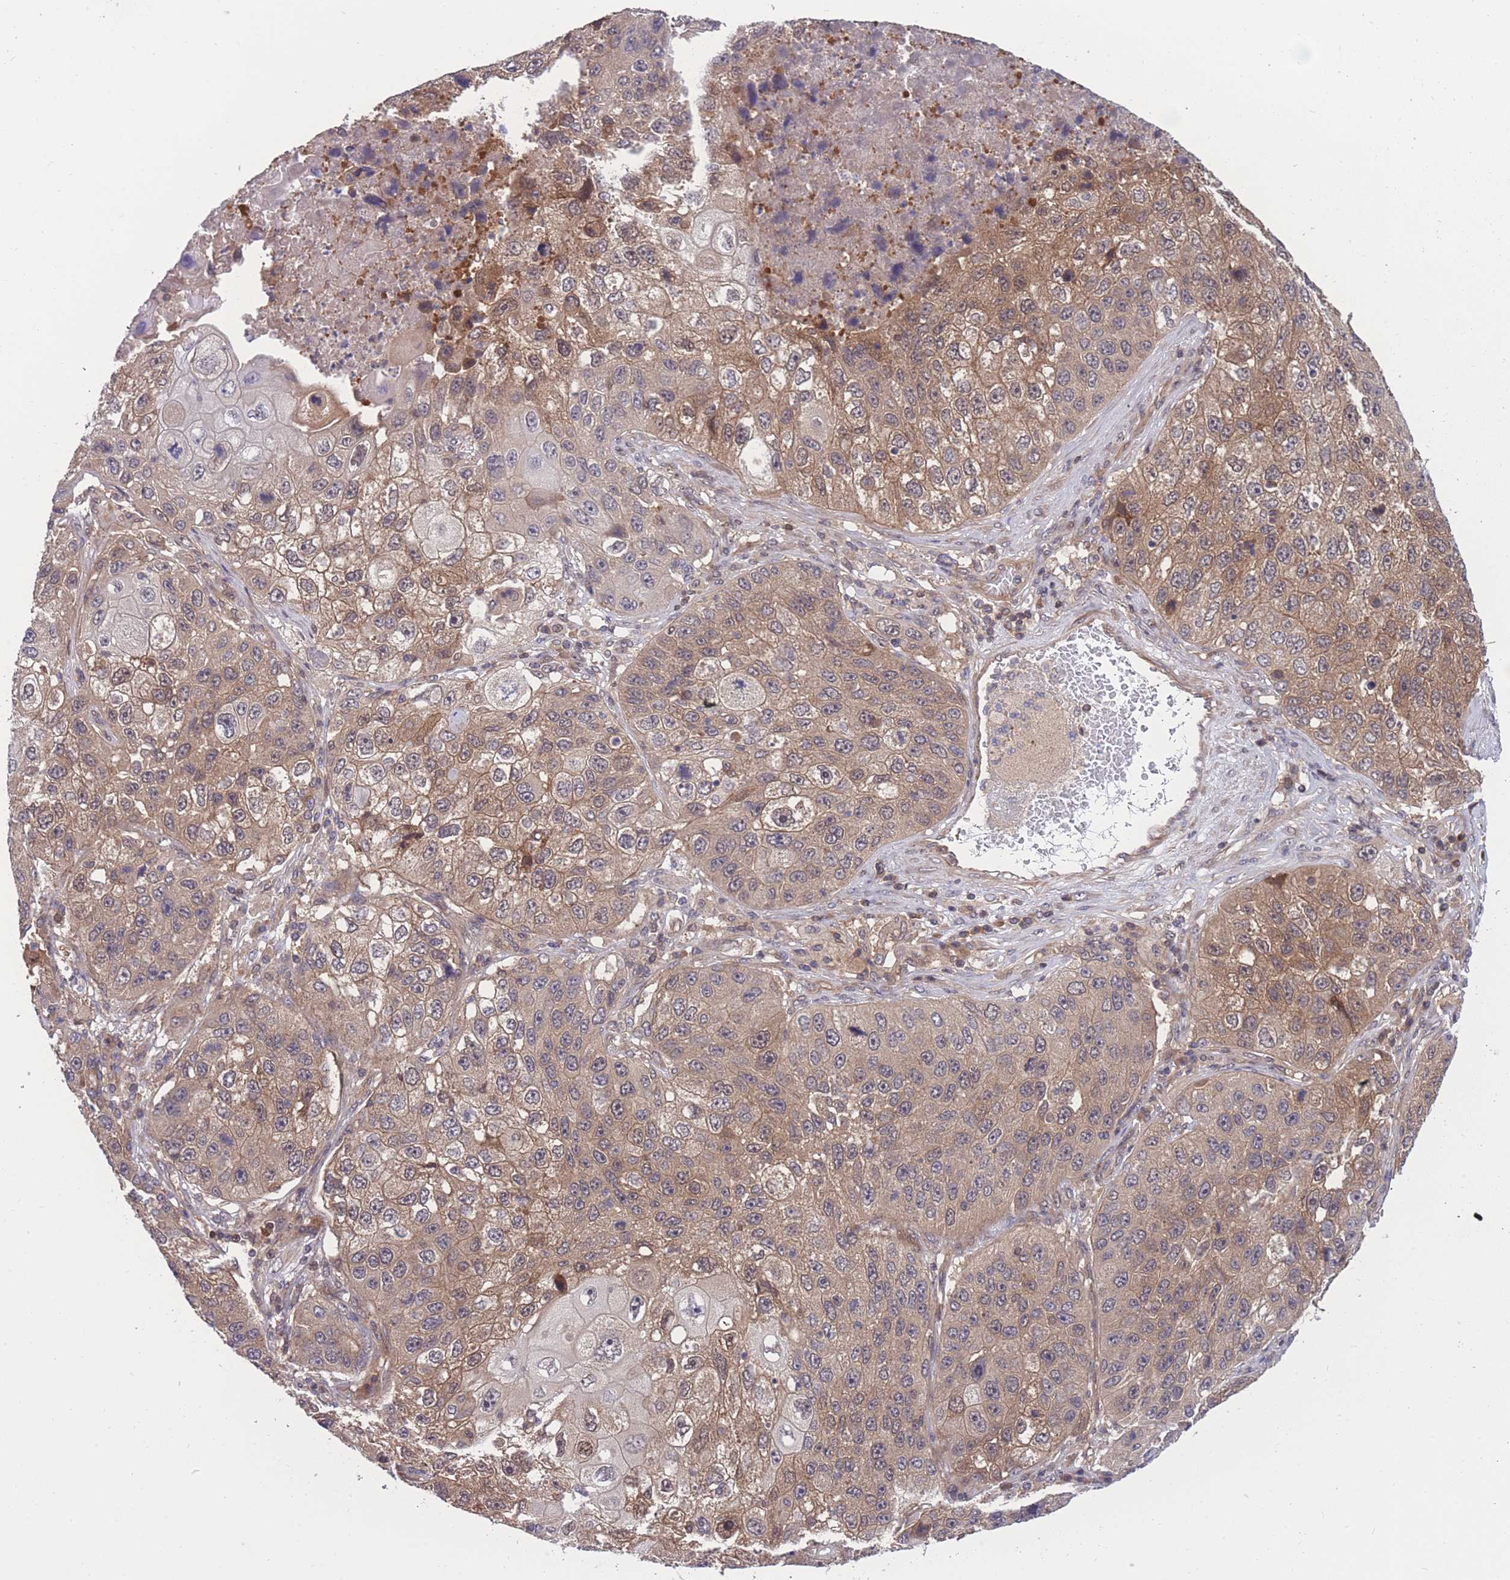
{"staining": {"intensity": "moderate", "quantity": ">75%", "location": "cytoplasmic/membranous"}, "tissue": "lung cancer", "cell_type": "Tumor cells", "image_type": "cancer", "snomed": [{"axis": "morphology", "description": "Squamous cell carcinoma, NOS"}, {"axis": "topography", "description": "Lung"}], "caption": "A brown stain labels moderate cytoplasmic/membranous expression of a protein in human lung cancer tumor cells.", "gene": "UBE2N", "patient": {"sex": "male", "age": 61}}